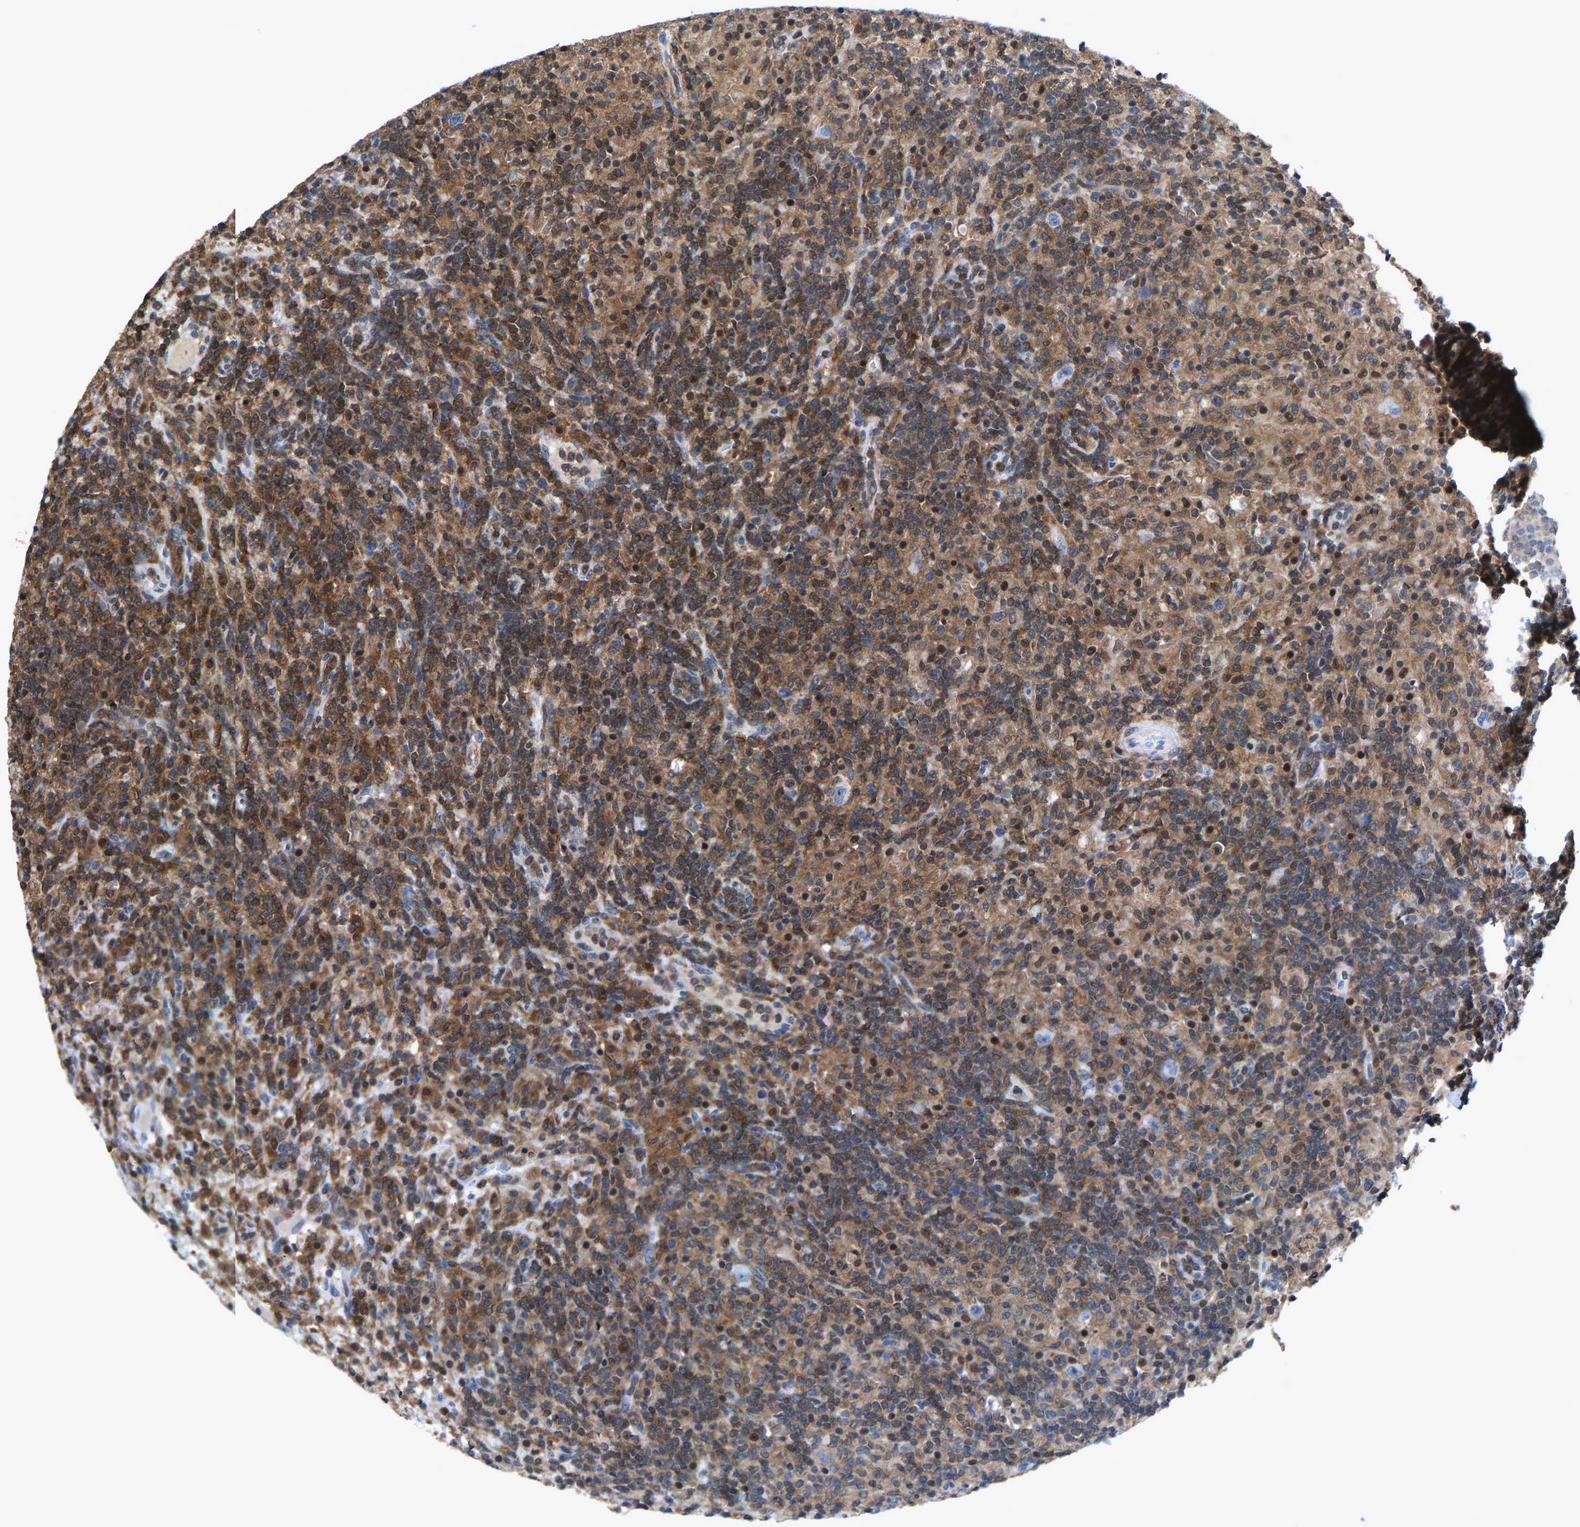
{"staining": {"intensity": "negative", "quantity": "none", "location": "none"}, "tissue": "lymphoma", "cell_type": "Tumor cells", "image_type": "cancer", "snomed": [{"axis": "morphology", "description": "Hodgkin's disease, NOS"}, {"axis": "topography", "description": "Lymph node"}], "caption": "A histopathology image of Hodgkin's disease stained for a protein exhibits no brown staining in tumor cells.", "gene": "FGD3", "patient": {"sex": "male", "age": 70}}